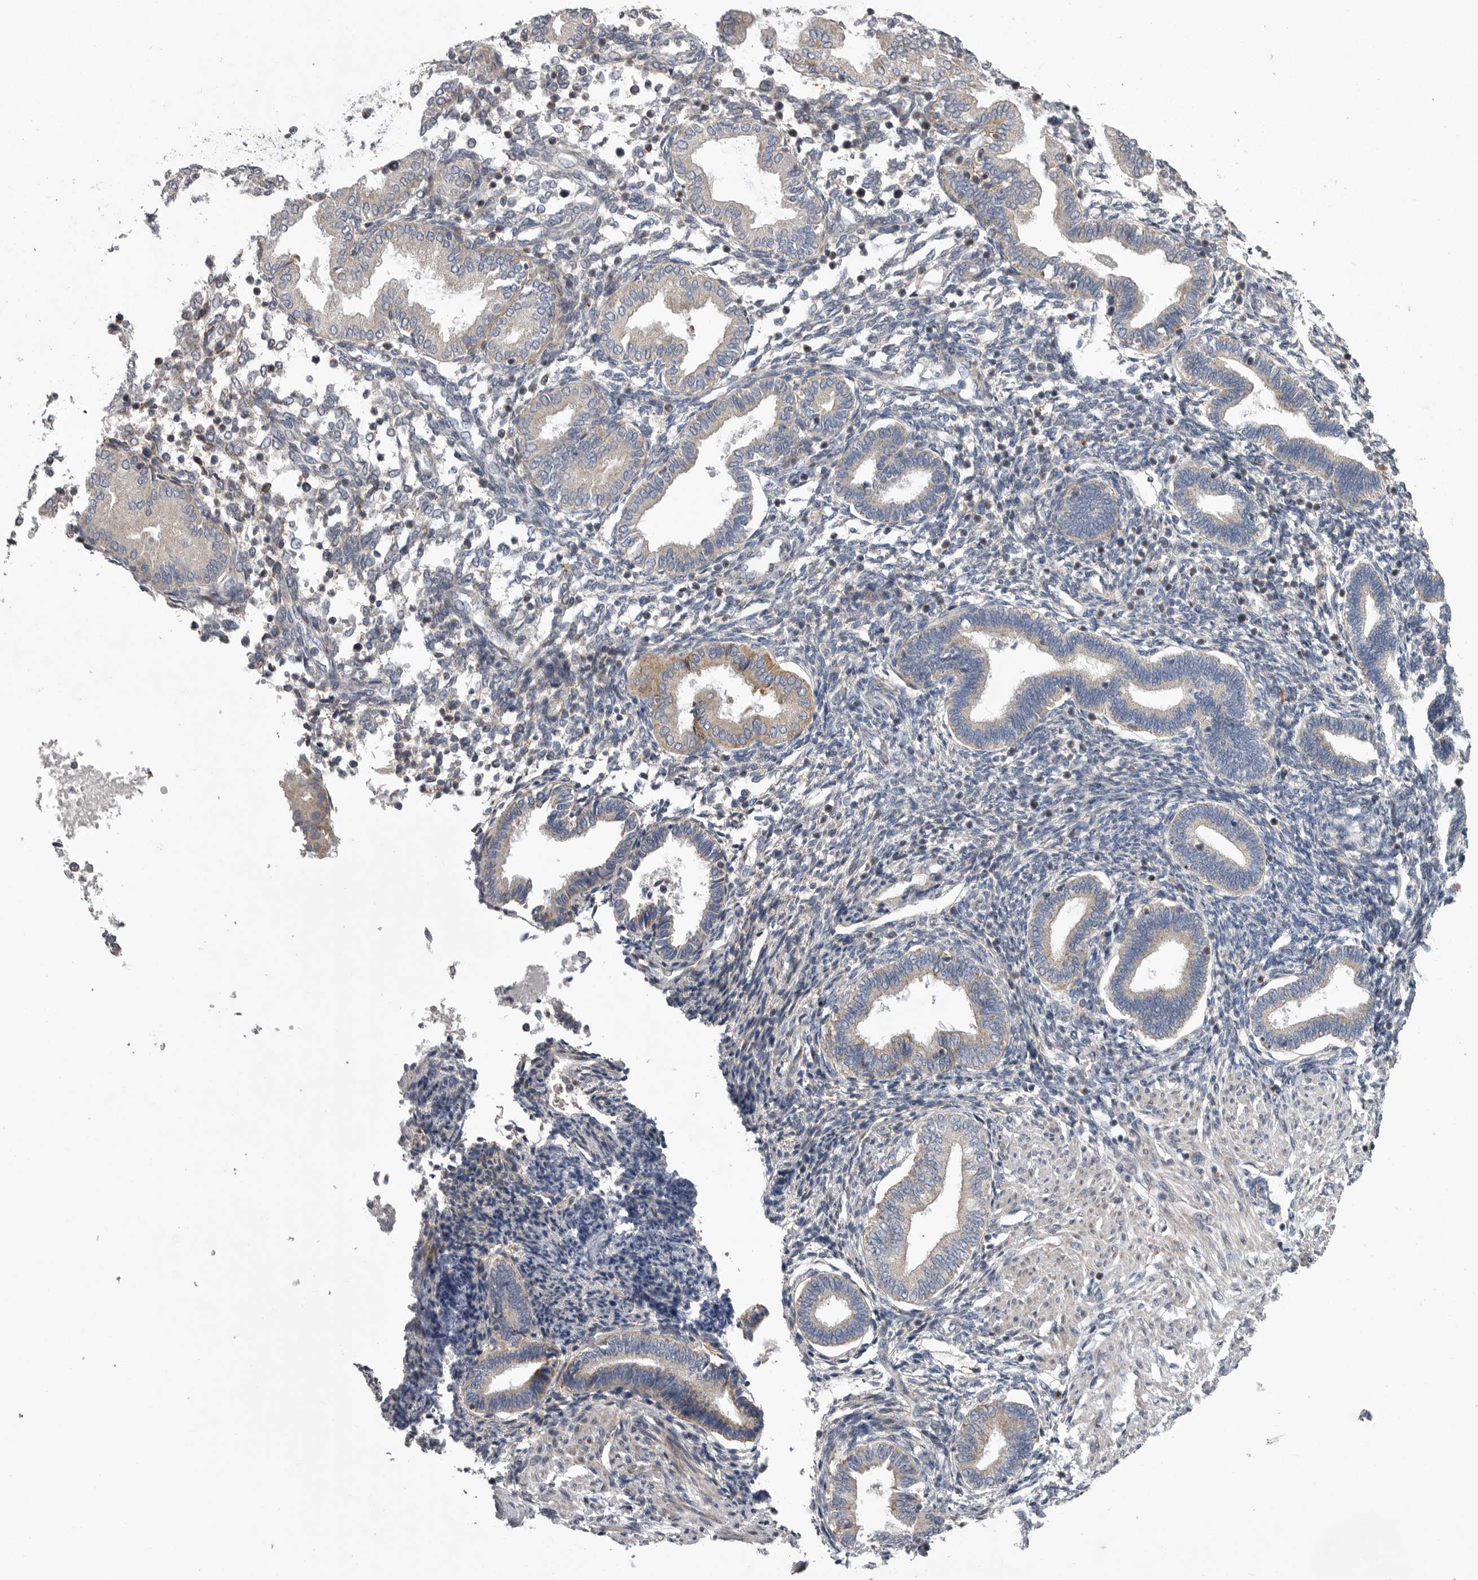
{"staining": {"intensity": "negative", "quantity": "none", "location": "none"}, "tissue": "endometrium", "cell_type": "Cells in endometrial stroma", "image_type": "normal", "snomed": [{"axis": "morphology", "description": "Normal tissue, NOS"}, {"axis": "topography", "description": "Endometrium"}], "caption": "A high-resolution photomicrograph shows immunohistochemistry (IHC) staining of unremarkable endometrium, which demonstrates no significant staining in cells in endometrial stroma.", "gene": "CRP", "patient": {"sex": "female", "age": 53}}